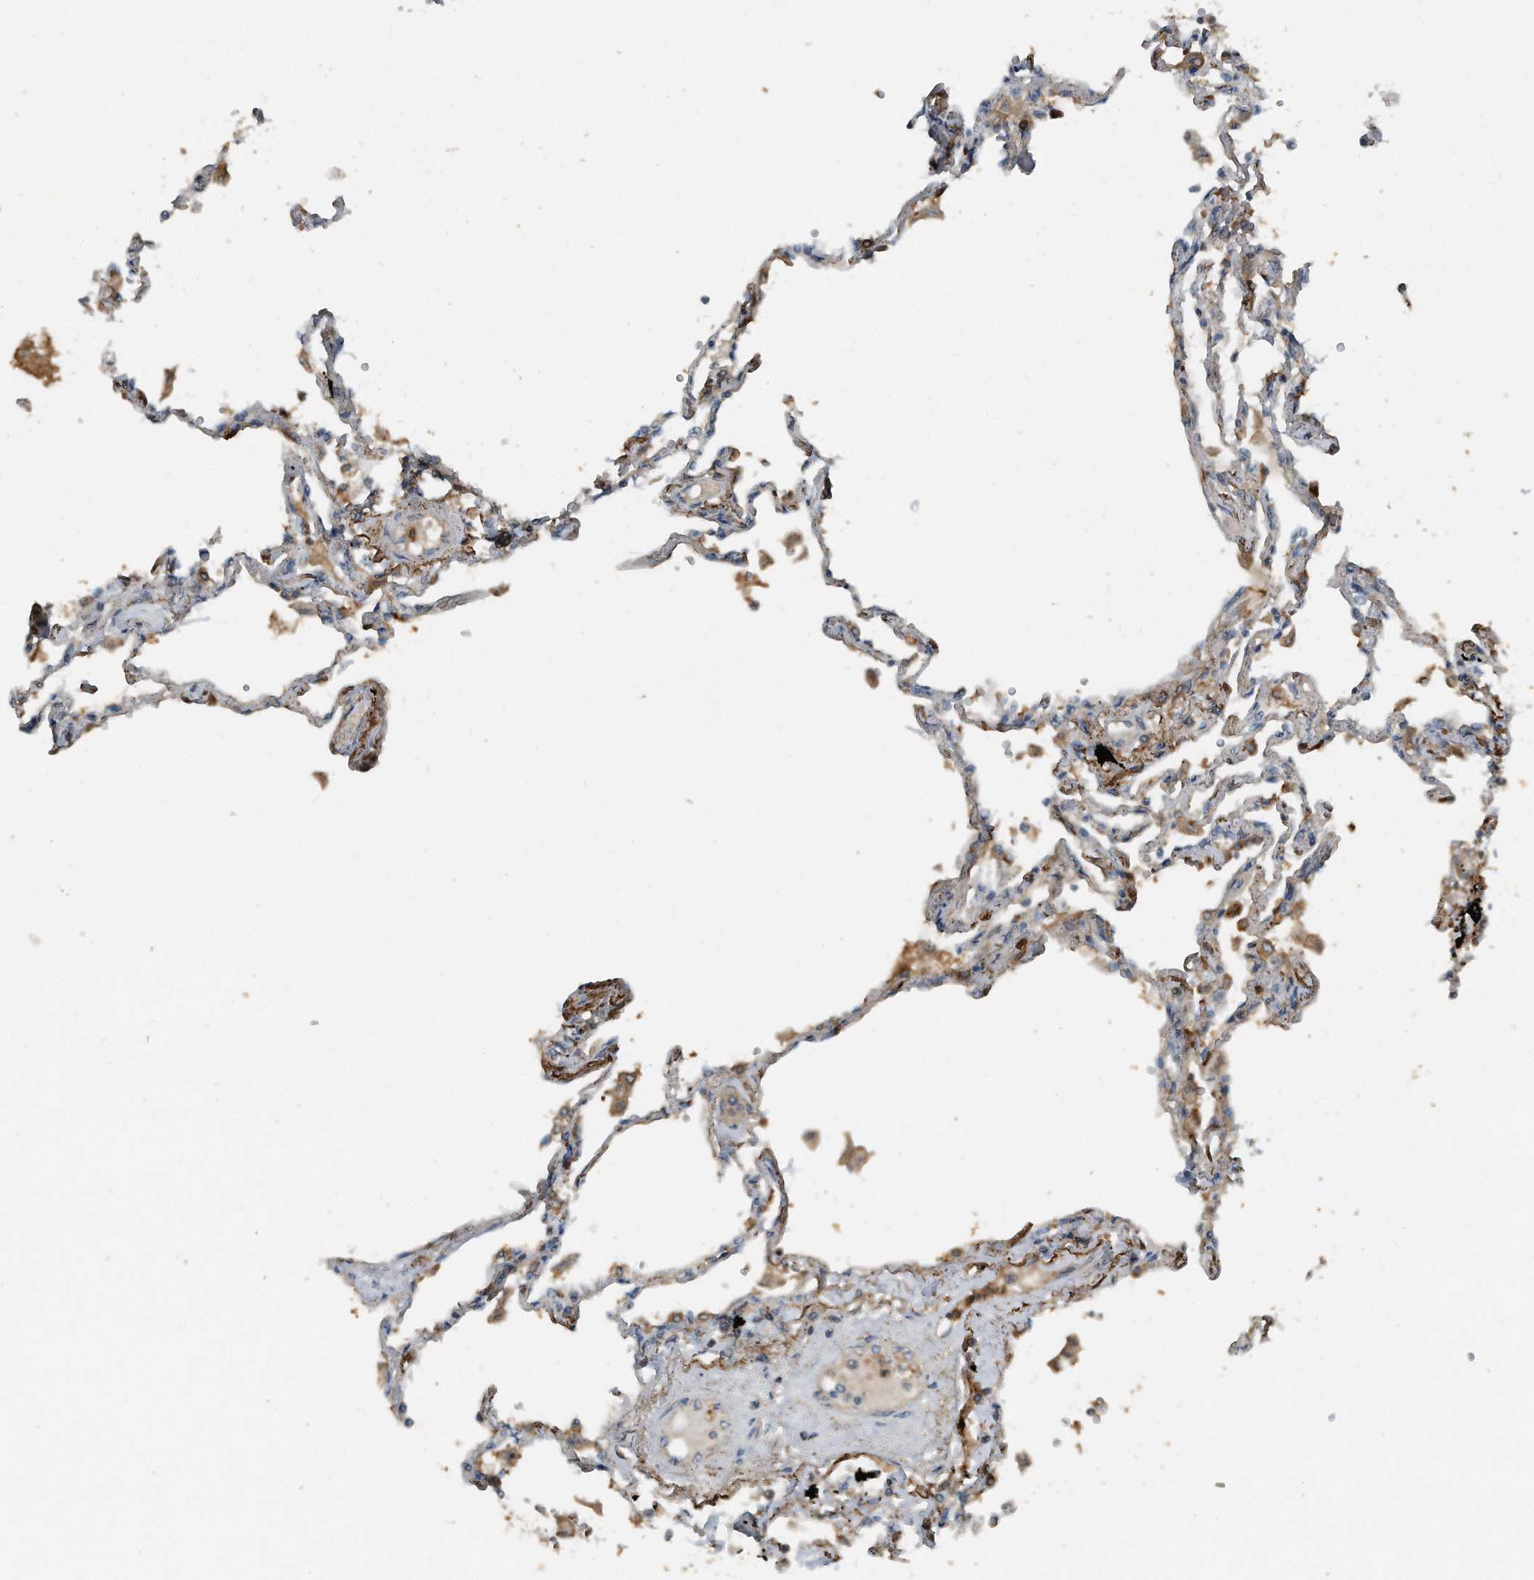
{"staining": {"intensity": "moderate", "quantity": "<25%", "location": "cytoplasmic/membranous"}, "tissue": "lung", "cell_type": "Alveolar cells", "image_type": "normal", "snomed": [{"axis": "morphology", "description": "Normal tissue, NOS"}, {"axis": "topography", "description": "Lung"}], "caption": "Lung stained with a brown dye demonstrates moderate cytoplasmic/membranous positive positivity in approximately <25% of alveolar cells.", "gene": "C9", "patient": {"sex": "female", "age": 67}}